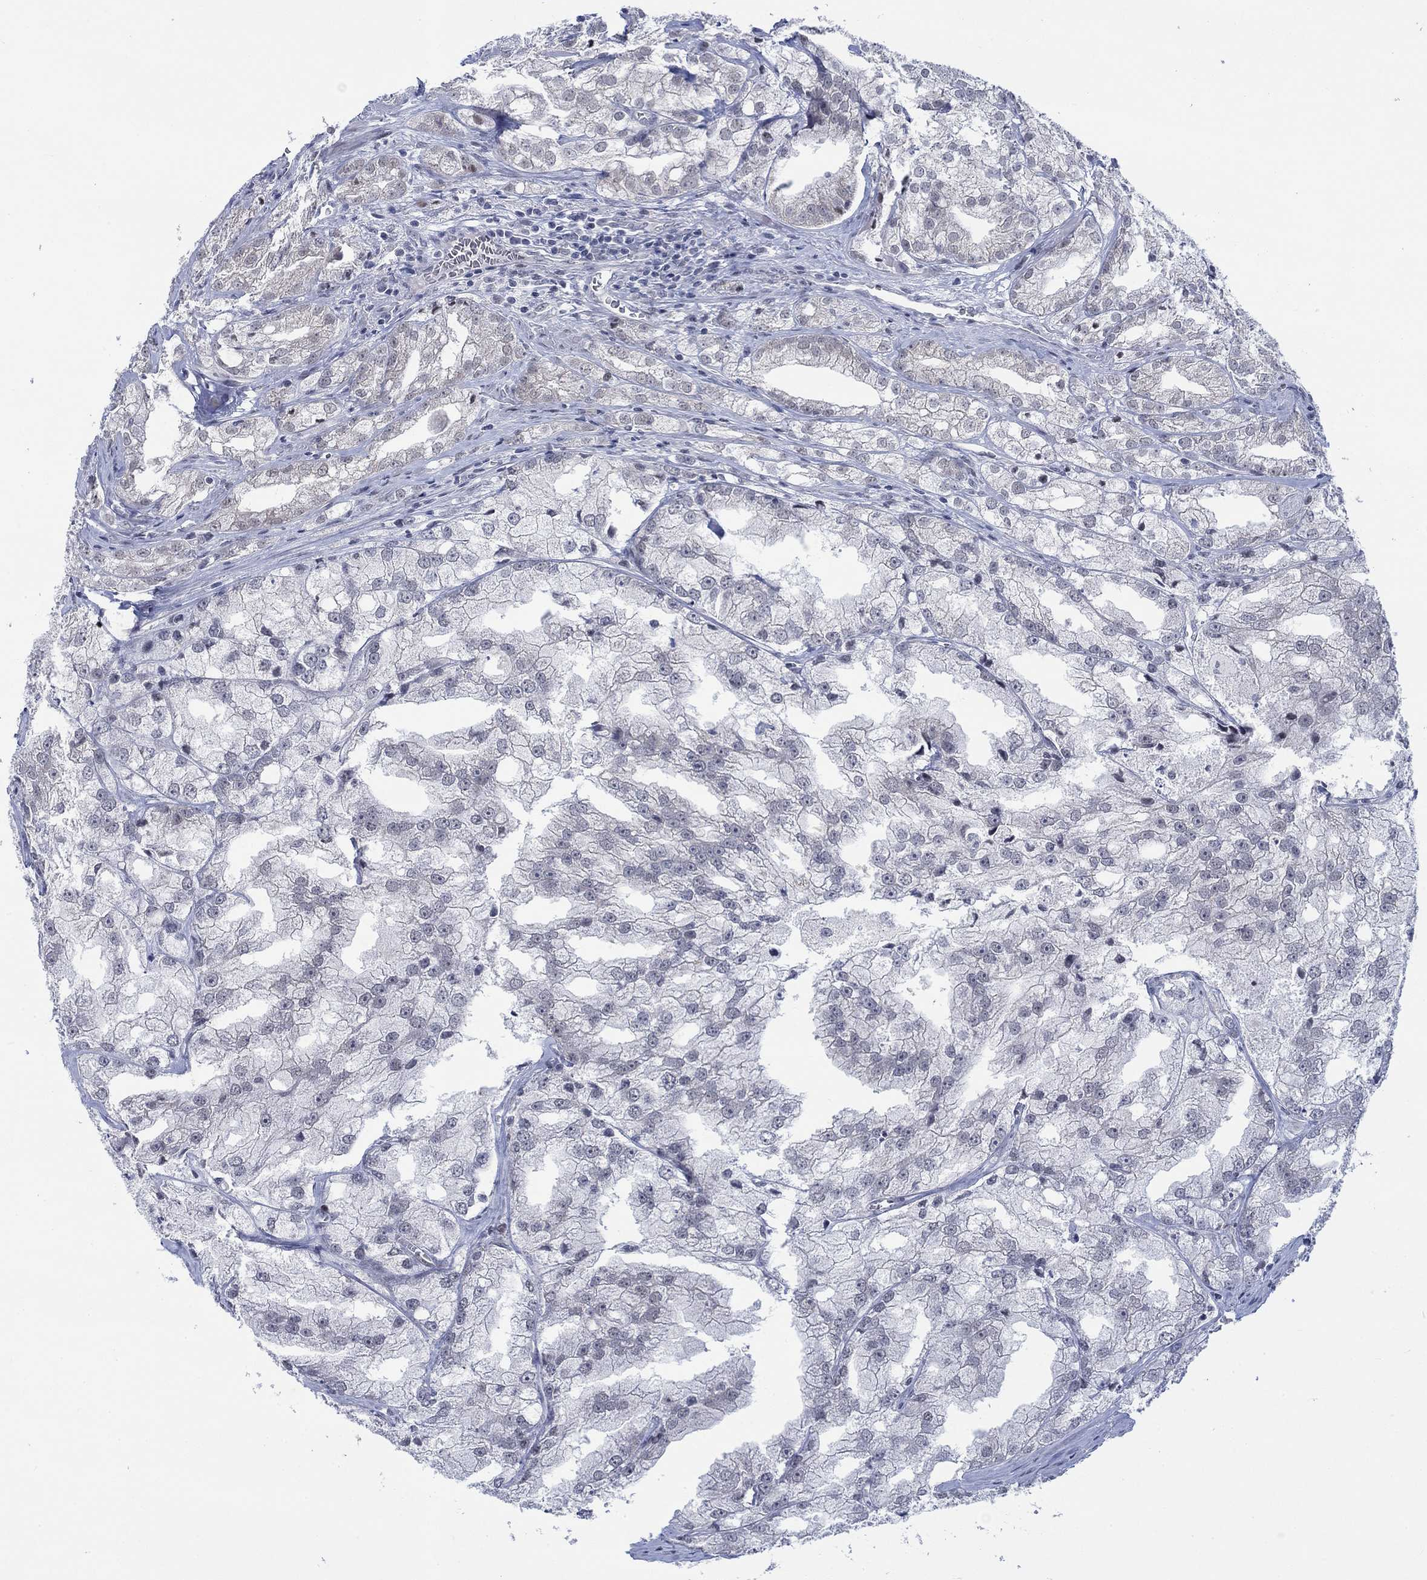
{"staining": {"intensity": "negative", "quantity": "none", "location": "none"}, "tissue": "prostate cancer", "cell_type": "Tumor cells", "image_type": "cancer", "snomed": [{"axis": "morphology", "description": "Adenocarcinoma, NOS"}, {"axis": "topography", "description": "Prostate"}], "caption": "This image is of prostate cancer (adenocarcinoma) stained with immunohistochemistry (IHC) to label a protein in brown with the nuclei are counter-stained blue. There is no positivity in tumor cells. (Immunohistochemistry, brightfield microscopy, high magnification).", "gene": "NEU3", "patient": {"sex": "male", "age": 70}}